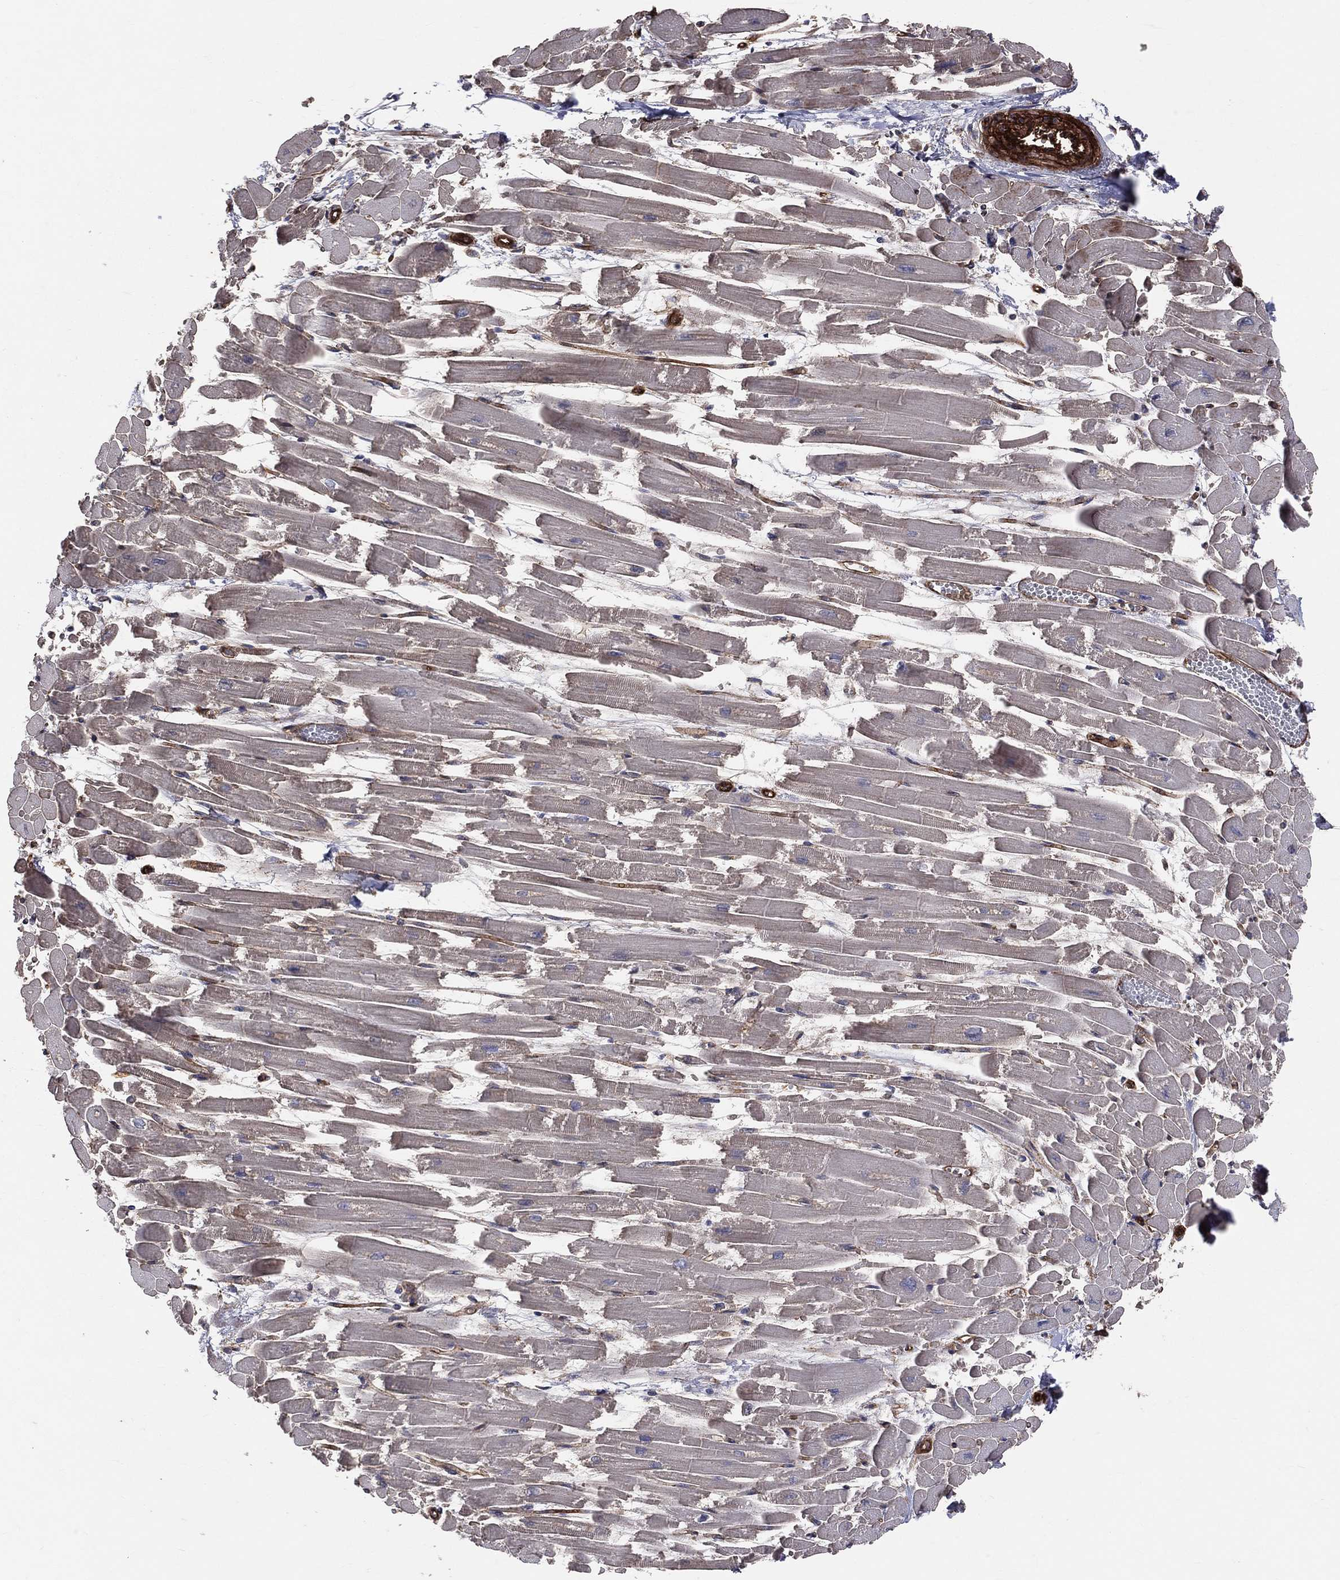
{"staining": {"intensity": "negative", "quantity": "none", "location": "none"}, "tissue": "heart muscle", "cell_type": "Cardiomyocytes", "image_type": "normal", "snomed": [{"axis": "morphology", "description": "Normal tissue, NOS"}, {"axis": "topography", "description": "Heart"}], "caption": "The micrograph reveals no significant staining in cardiomyocytes of heart muscle. (Brightfield microscopy of DAB (3,3'-diaminobenzidine) immunohistochemistry at high magnification).", "gene": "ENTPD1", "patient": {"sex": "female", "age": 52}}